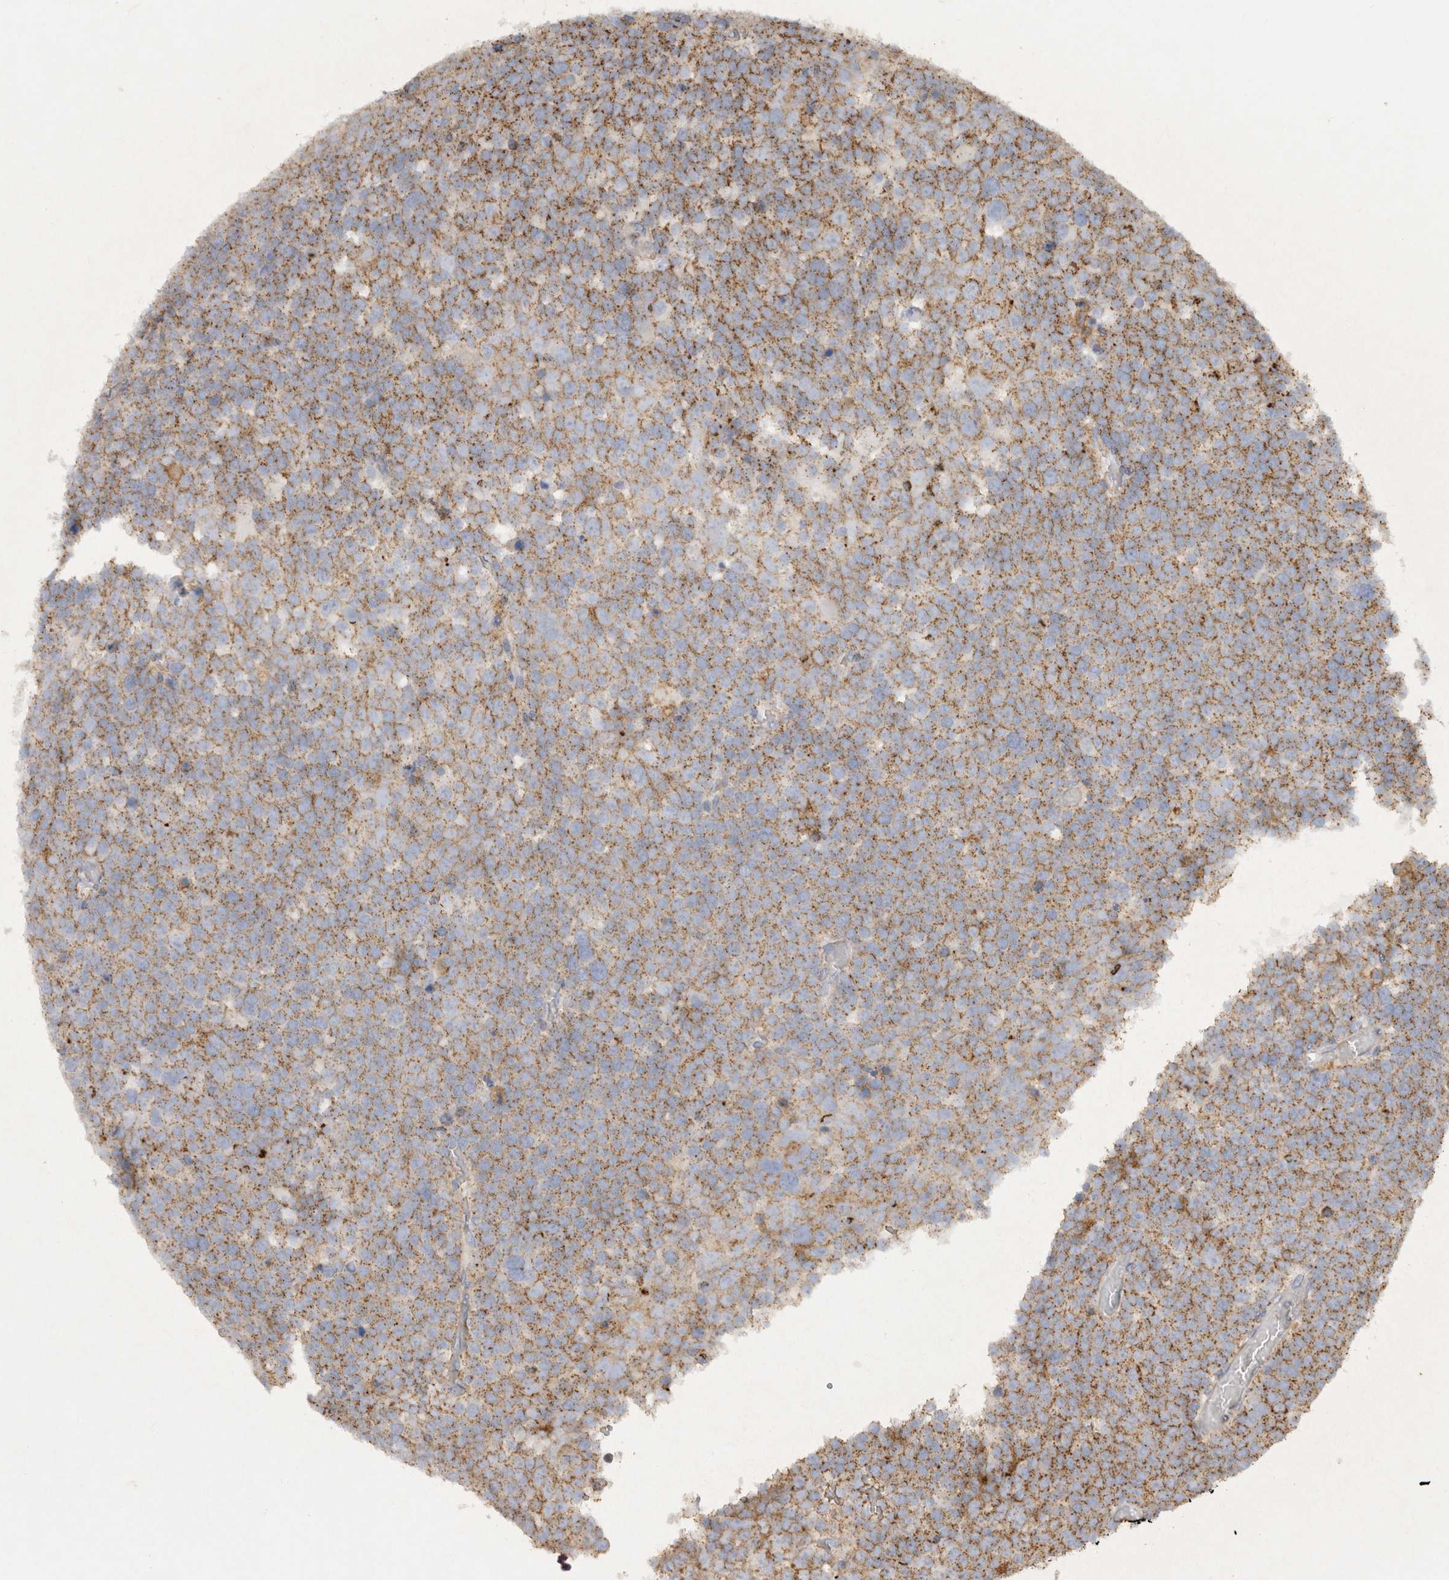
{"staining": {"intensity": "moderate", "quantity": ">75%", "location": "cytoplasmic/membranous"}, "tissue": "testis cancer", "cell_type": "Tumor cells", "image_type": "cancer", "snomed": [{"axis": "morphology", "description": "Seminoma, NOS"}, {"axis": "topography", "description": "Testis"}], "caption": "Moderate cytoplasmic/membranous protein staining is identified in about >75% of tumor cells in seminoma (testis).", "gene": "CHMP6", "patient": {"sex": "male", "age": 71}}